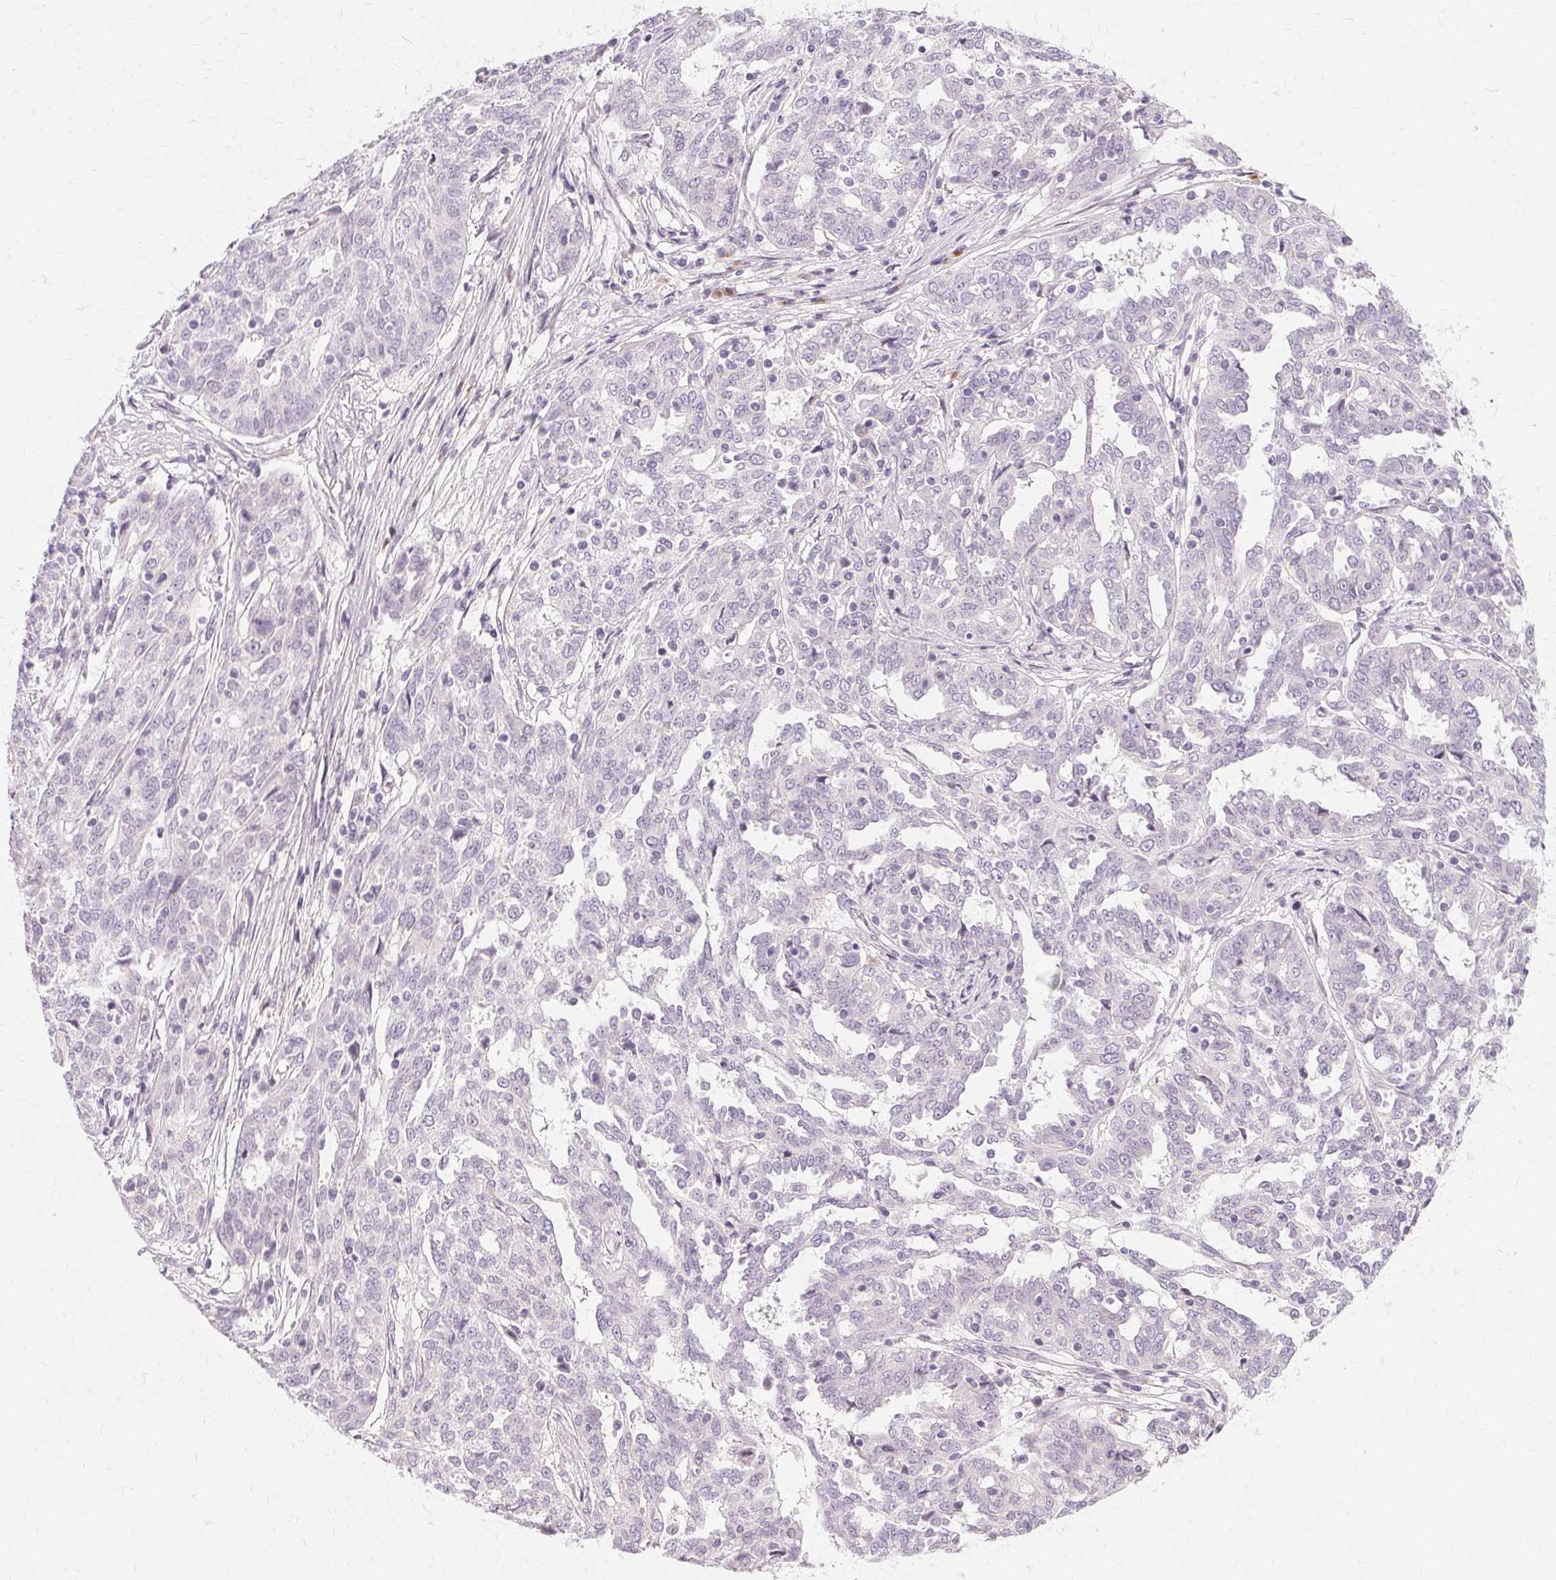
{"staining": {"intensity": "negative", "quantity": "none", "location": "none"}, "tissue": "ovarian cancer", "cell_type": "Tumor cells", "image_type": "cancer", "snomed": [{"axis": "morphology", "description": "Cystadenocarcinoma, serous, NOS"}, {"axis": "topography", "description": "Ovary"}], "caption": "Immunohistochemical staining of human ovarian cancer (serous cystadenocarcinoma) exhibits no significant staining in tumor cells.", "gene": "FCRL3", "patient": {"sex": "female", "age": 67}}